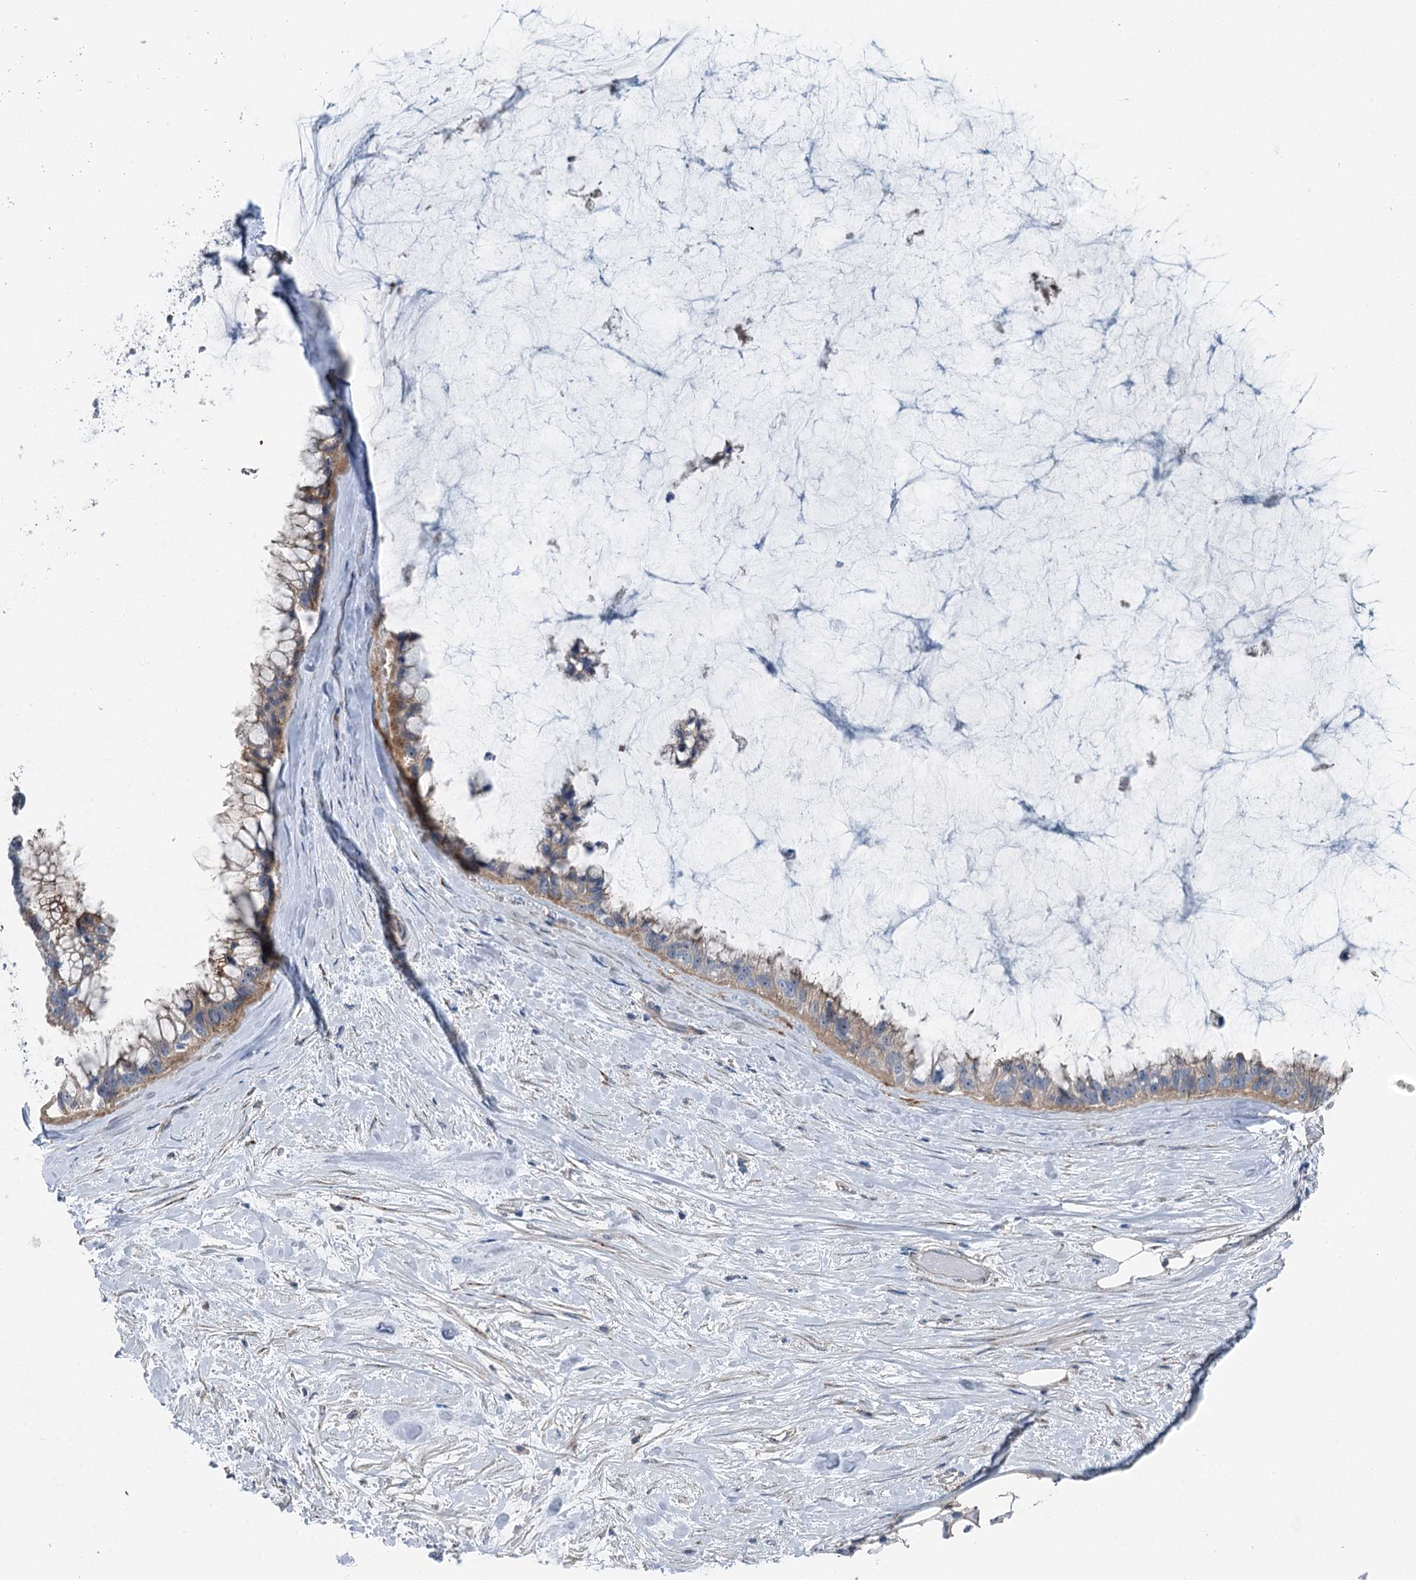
{"staining": {"intensity": "weak", "quantity": ">75%", "location": "cytoplasmic/membranous"}, "tissue": "ovarian cancer", "cell_type": "Tumor cells", "image_type": "cancer", "snomed": [{"axis": "morphology", "description": "Cystadenocarcinoma, mucinous, NOS"}, {"axis": "topography", "description": "Ovary"}], "caption": "The immunohistochemical stain shows weak cytoplasmic/membranous staining in tumor cells of ovarian cancer tissue. The staining was performed using DAB to visualize the protein expression in brown, while the nuclei were stained in blue with hematoxylin (Magnification: 20x).", "gene": "MARK2", "patient": {"sex": "female", "age": 39}}